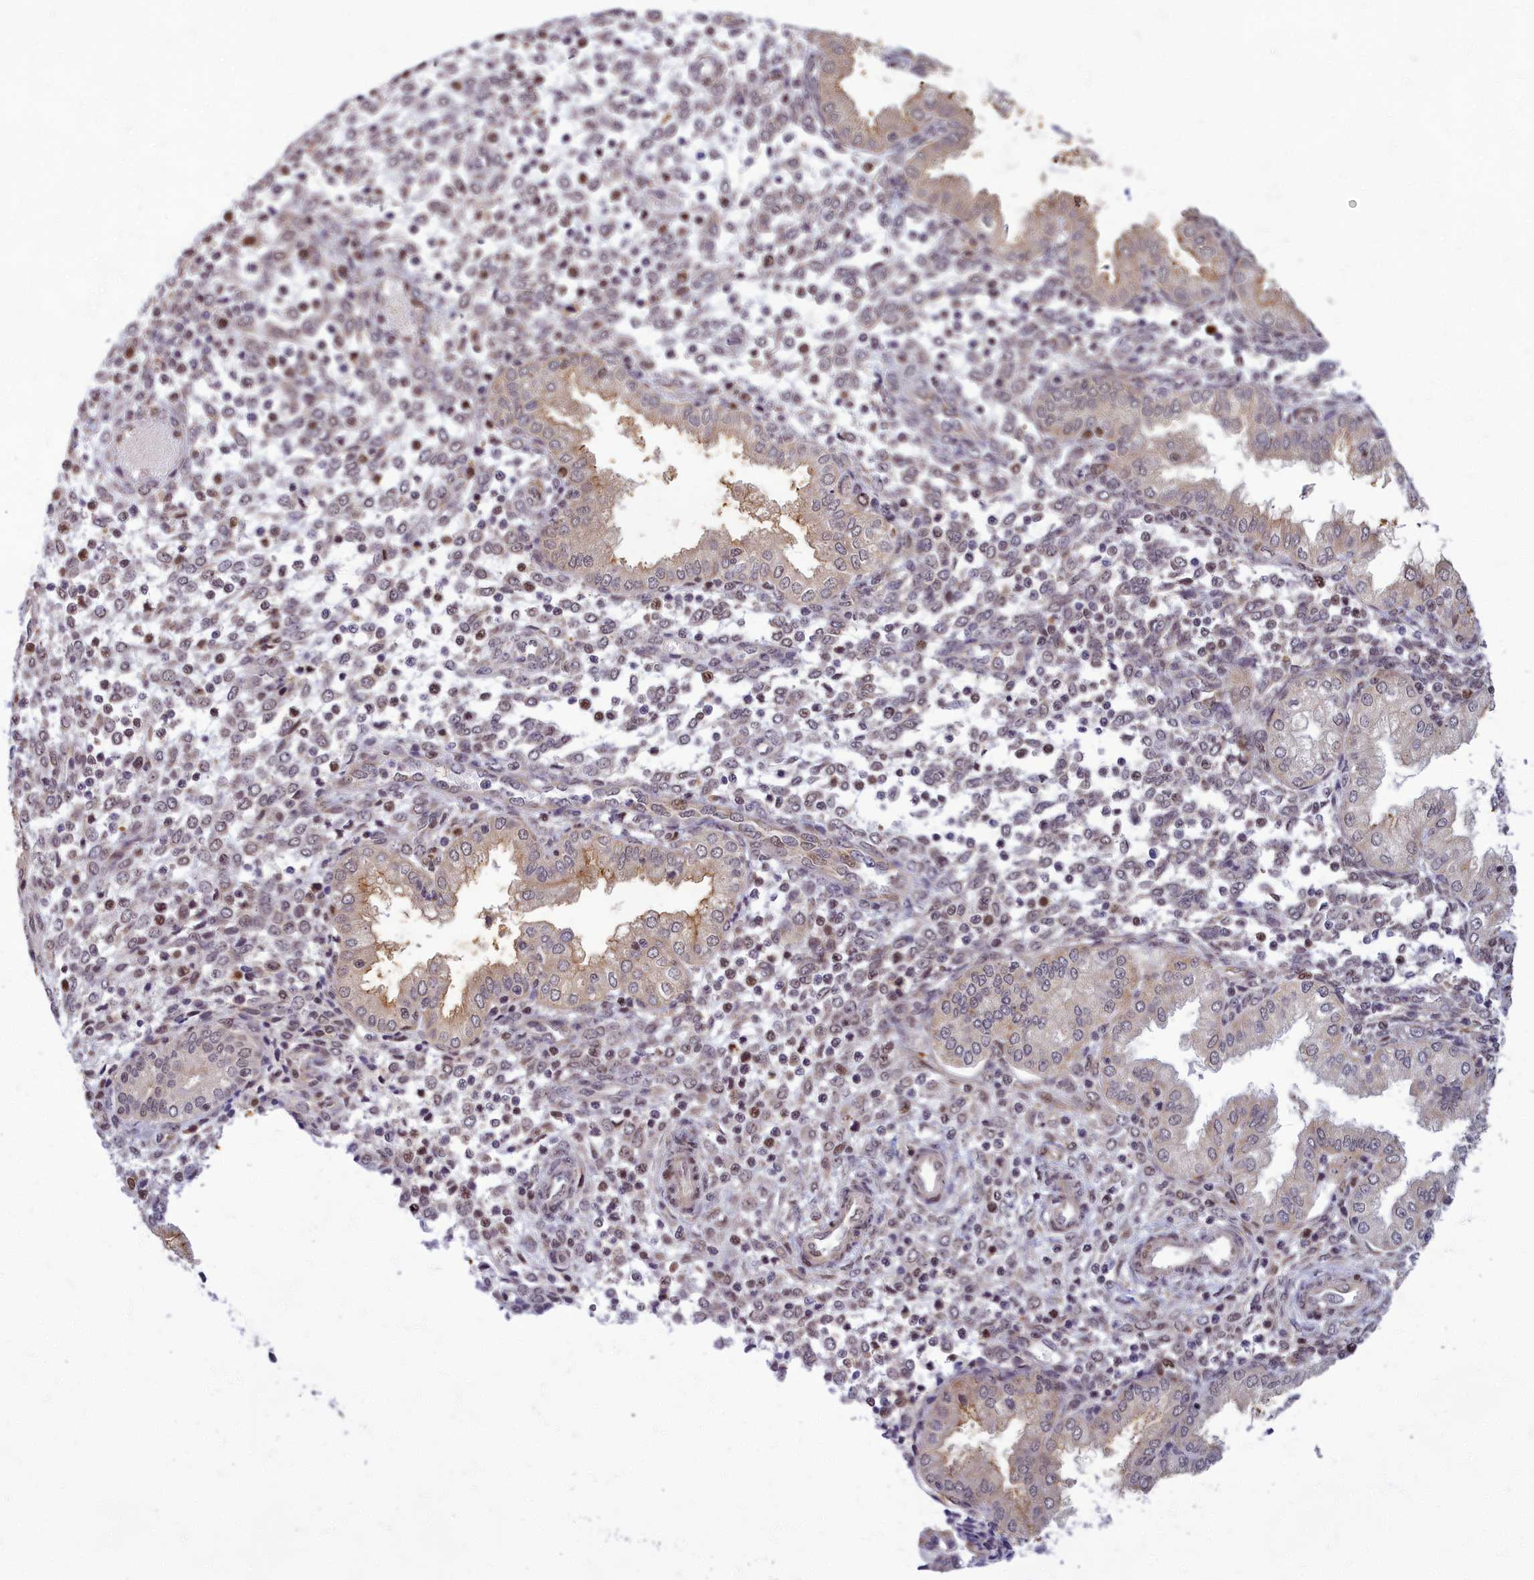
{"staining": {"intensity": "weak", "quantity": "25%-75%", "location": "nuclear"}, "tissue": "endometrium", "cell_type": "Cells in endometrial stroma", "image_type": "normal", "snomed": [{"axis": "morphology", "description": "Normal tissue, NOS"}, {"axis": "topography", "description": "Endometrium"}], "caption": "A micrograph of endometrium stained for a protein exhibits weak nuclear brown staining in cells in endometrial stroma.", "gene": "EARS2", "patient": {"sex": "female", "age": 53}}